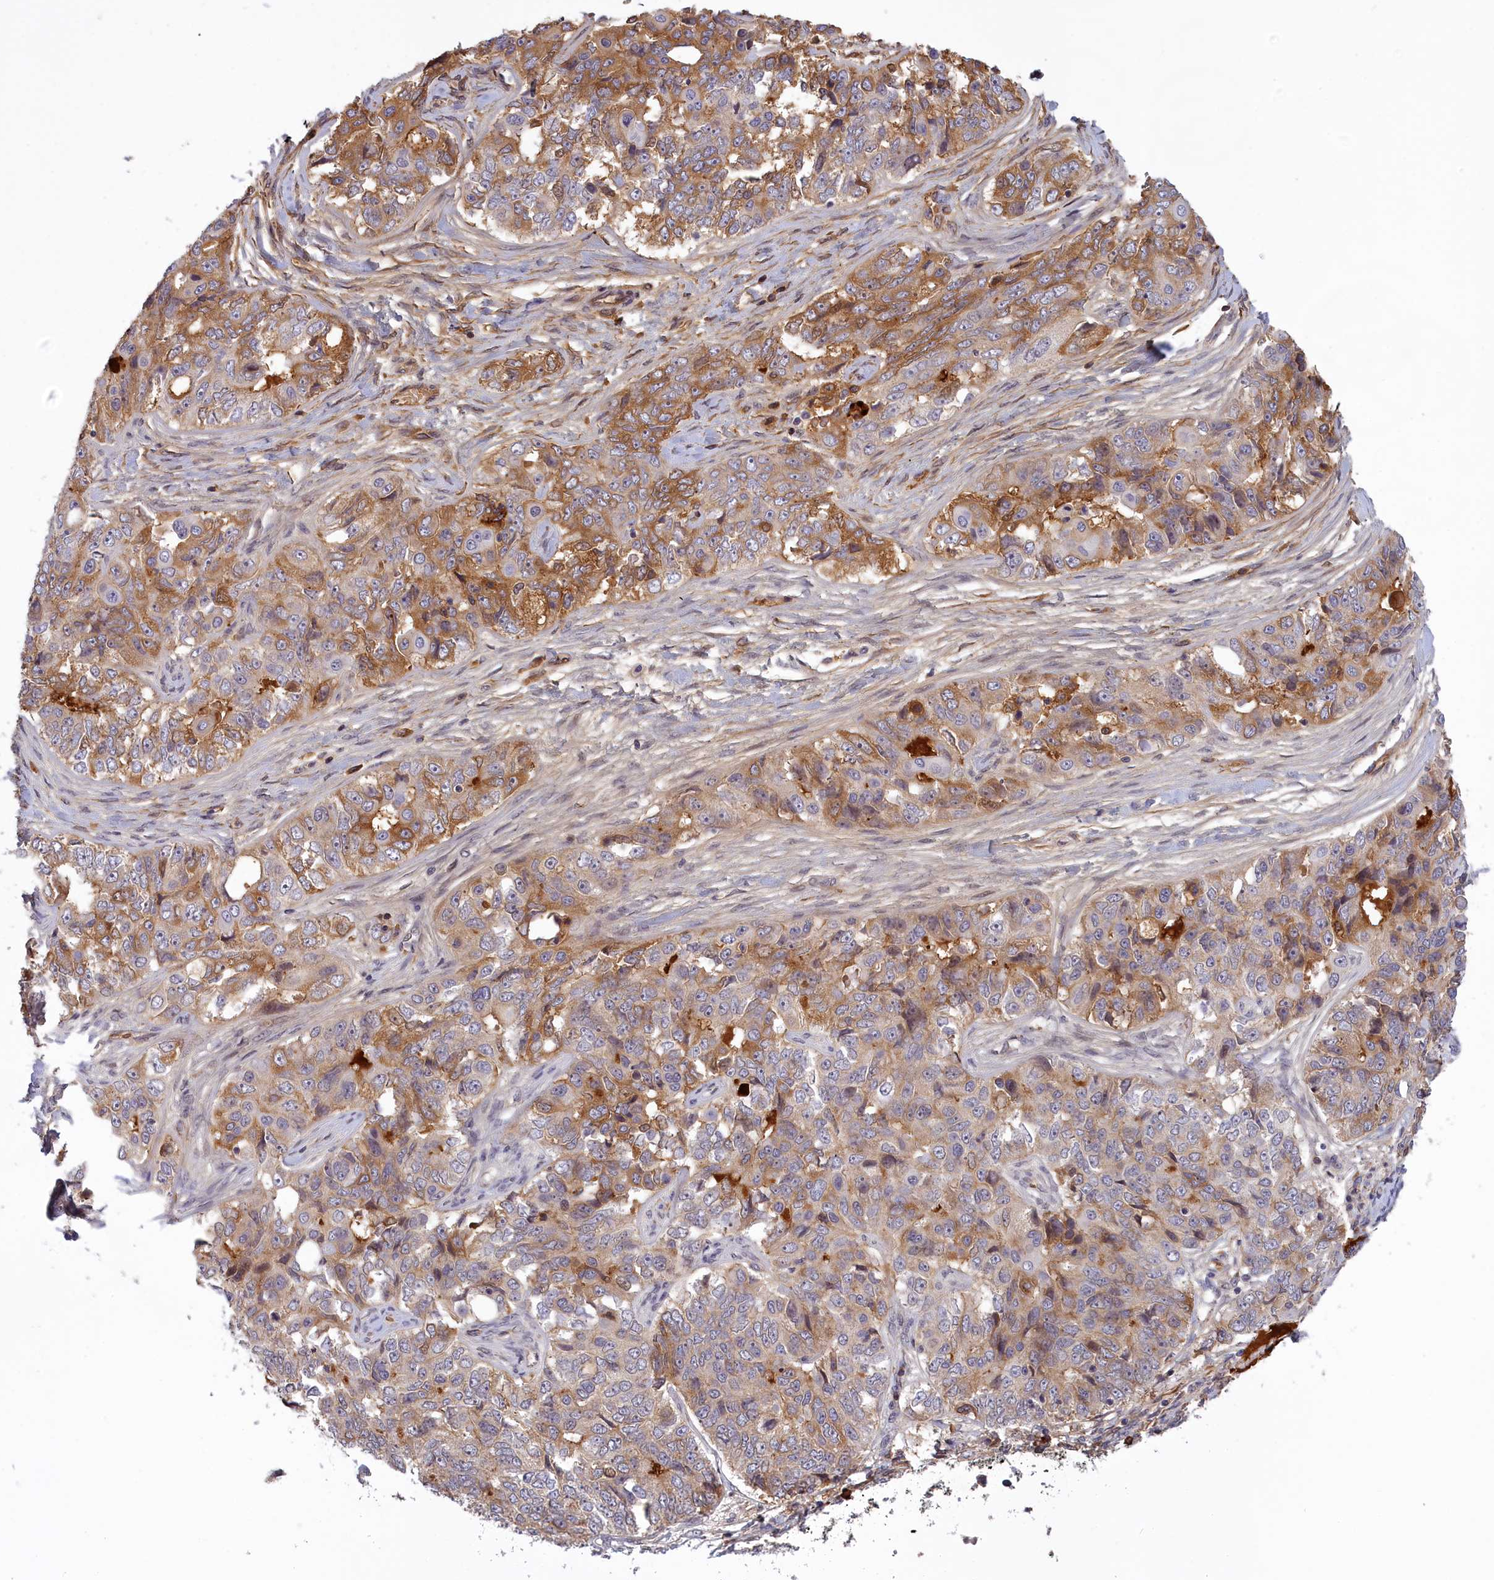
{"staining": {"intensity": "moderate", "quantity": "25%-75%", "location": "cytoplasmic/membranous"}, "tissue": "ovarian cancer", "cell_type": "Tumor cells", "image_type": "cancer", "snomed": [{"axis": "morphology", "description": "Carcinoma, endometroid"}, {"axis": "topography", "description": "Ovary"}], "caption": "IHC staining of ovarian cancer (endometroid carcinoma), which displays medium levels of moderate cytoplasmic/membranous positivity in about 25%-75% of tumor cells indicating moderate cytoplasmic/membranous protein positivity. The staining was performed using DAB (brown) for protein detection and nuclei were counterstained in hematoxylin (blue).", "gene": "RRAD", "patient": {"sex": "female", "age": 51}}